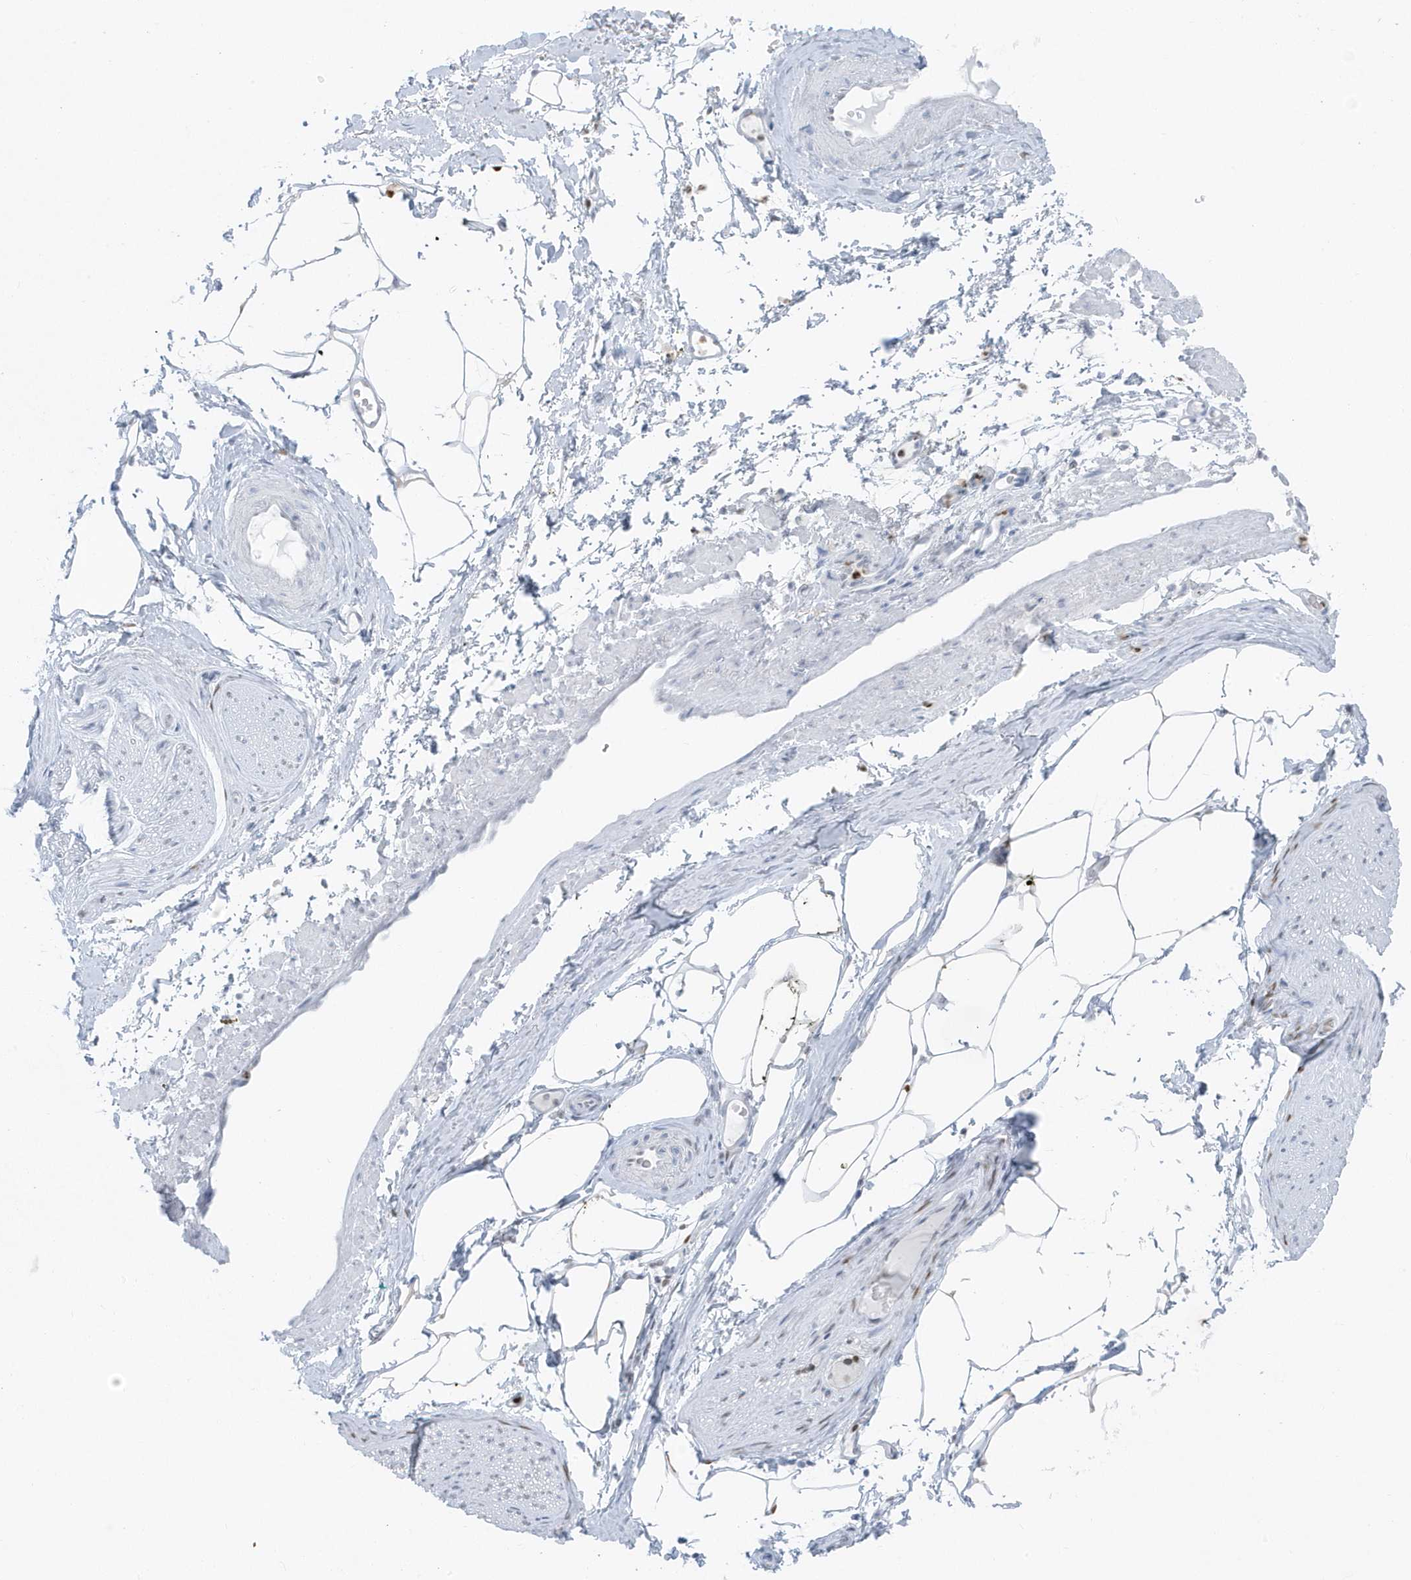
{"staining": {"intensity": "negative", "quantity": "none", "location": "none"}, "tissue": "adipose tissue", "cell_type": "Adipocytes", "image_type": "normal", "snomed": [{"axis": "morphology", "description": "Normal tissue, NOS"}, {"axis": "morphology", "description": "Adenocarcinoma, Low grade"}, {"axis": "topography", "description": "Prostate"}, {"axis": "topography", "description": "Peripheral nerve tissue"}], "caption": "IHC of unremarkable human adipose tissue displays no expression in adipocytes. (DAB (3,3'-diaminobenzidine) immunohistochemistry (IHC), high magnification).", "gene": "SMIM34", "patient": {"sex": "male", "age": 63}}